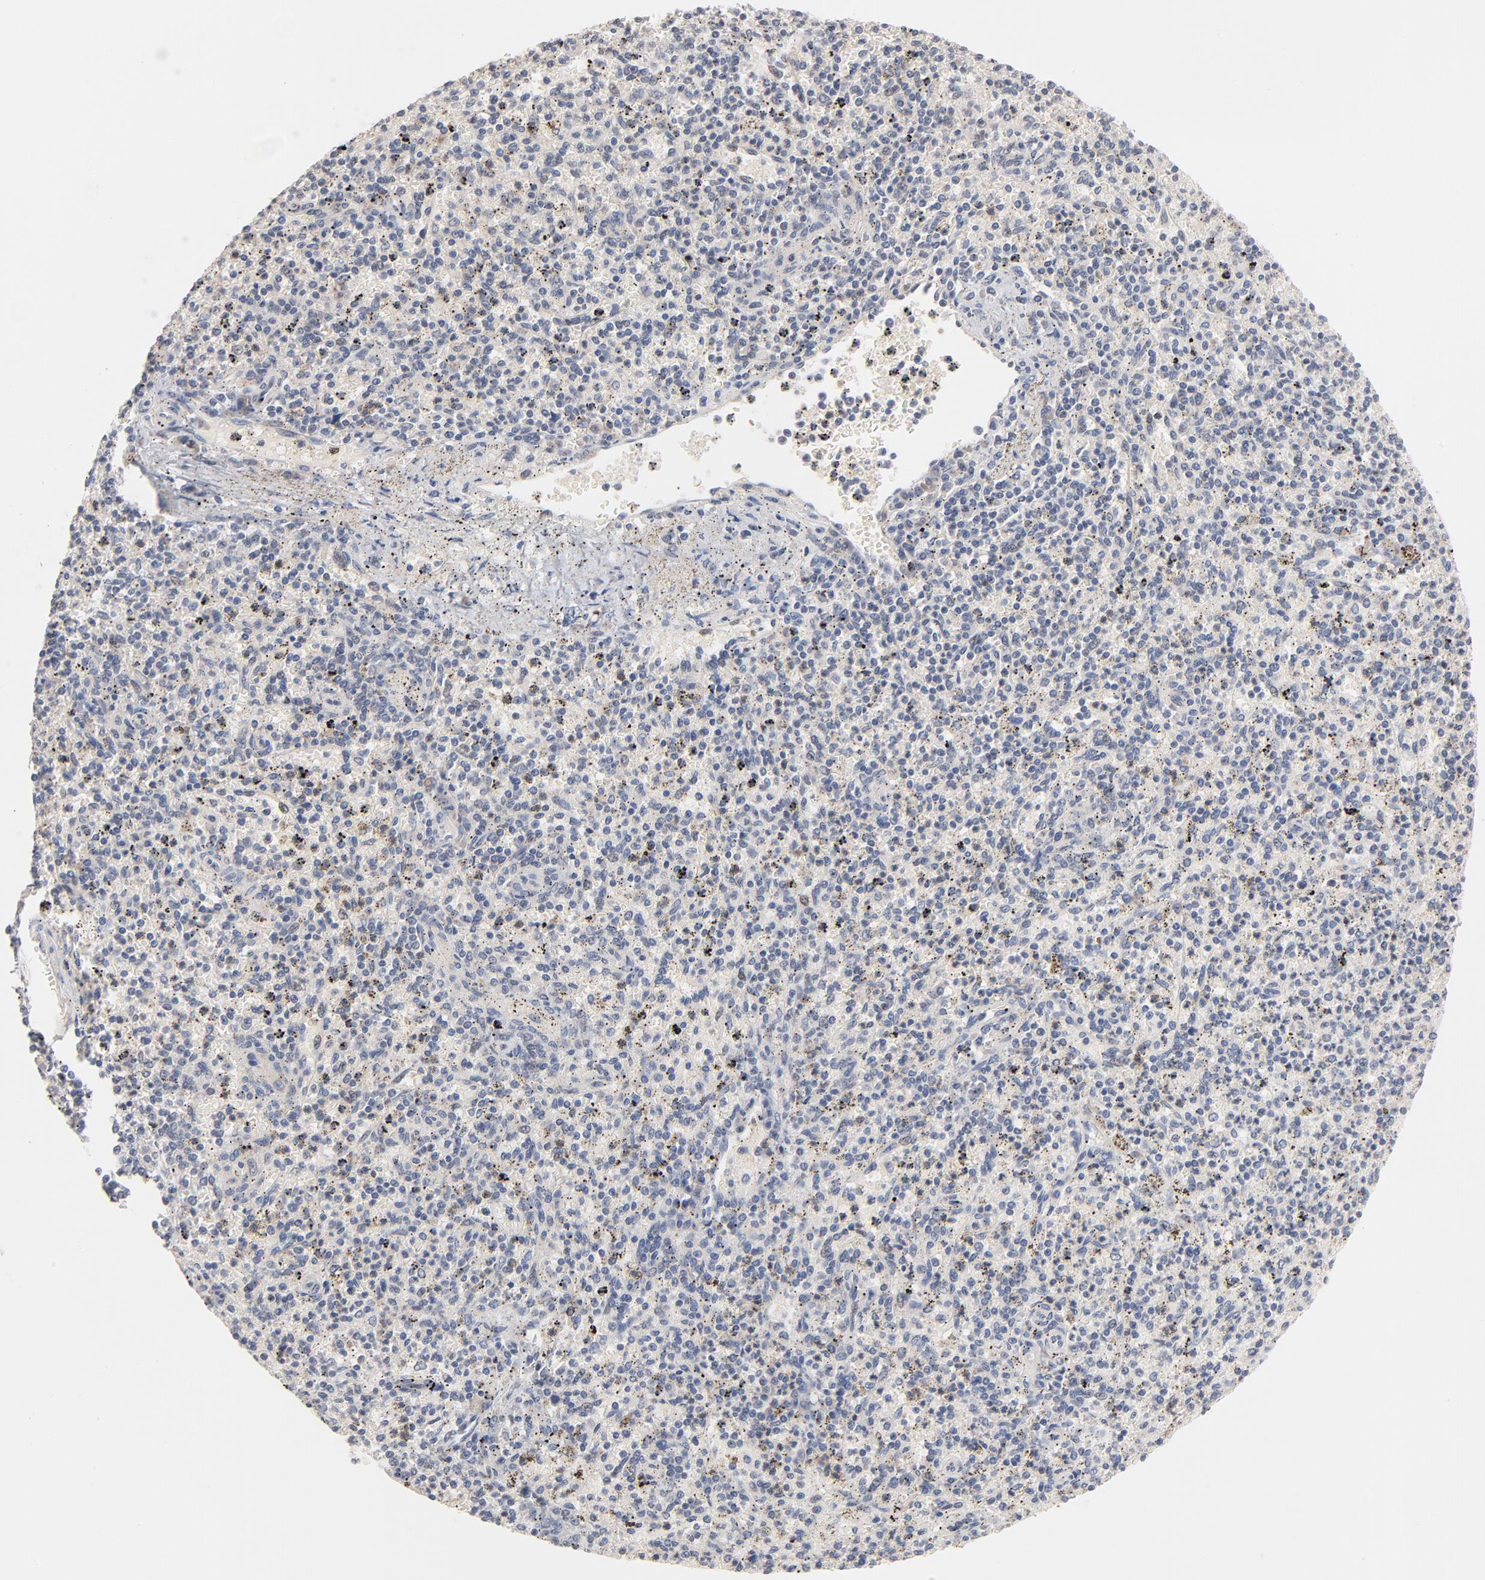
{"staining": {"intensity": "negative", "quantity": "none", "location": "none"}, "tissue": "spleen", "cell_type": "Cells in red pulp", "image_type": "normal", "snomed": [{"axis": "morphology", "description": "Normal tissue, NOS"}, {"axis": "topography", "description": "Spleen"}], "caption": "Micrograph shows no significant protein expression in cells in red pulp of benign spleen.", "gene": "MSL2", "patient": {"sex": "male", "age": 72}}